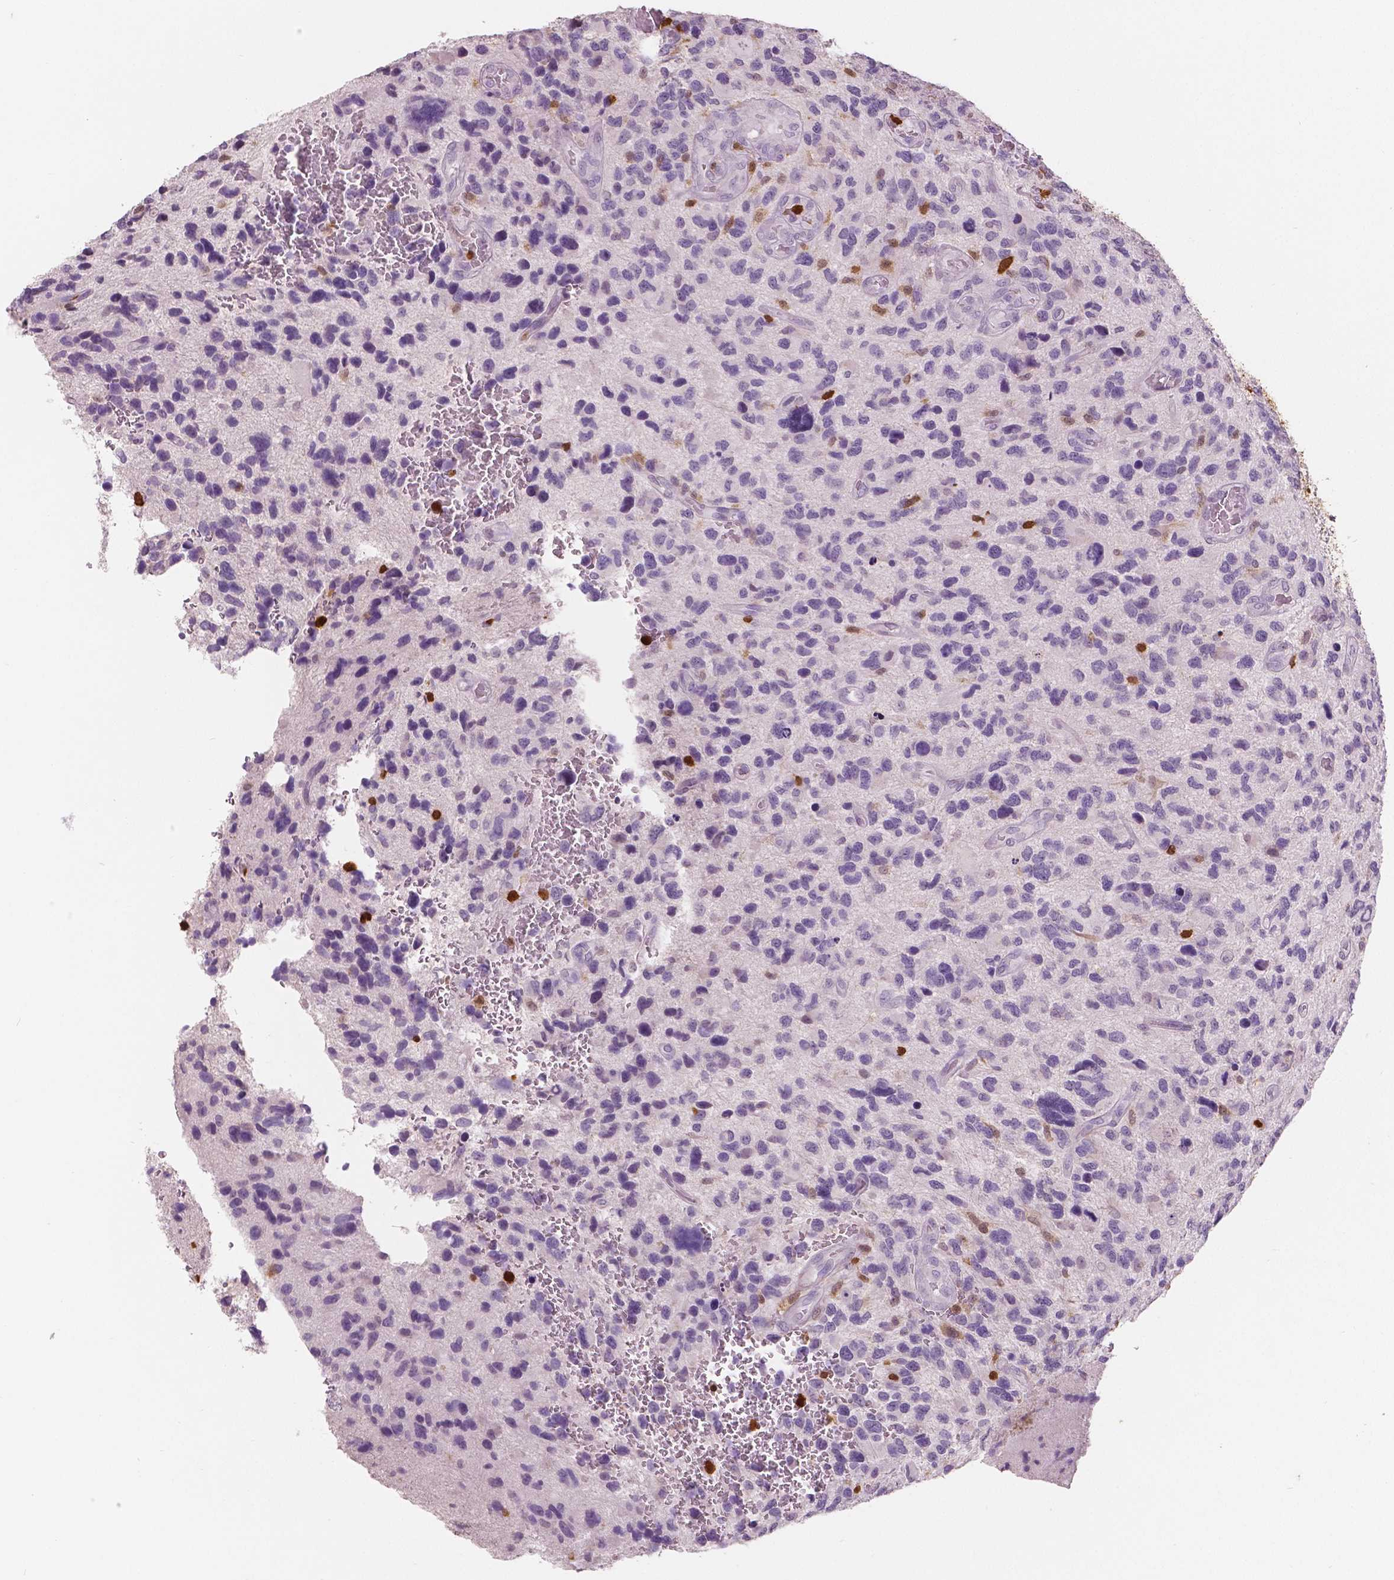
{"staining": {"intensity": "negative", "quantity": "none", "location": "none"}, "tissue": "glioma", "cell_type": "Tumor cells", "image_type": "cancer", "snomed": [{"axis": "morphology", "description": "Glioma, malignant, NOS"}, {"axis": "morphology", "description": "Glioma, malignant, High grade"}, {"axis": "topography", "description": "Brain"}], "caption": "Tumor cells show no significant protein staining in glioma. (DAB immunohistochemistry, high magnification).", "gene": "S100A4", "patient": {"sex": "female", "age": 71}}